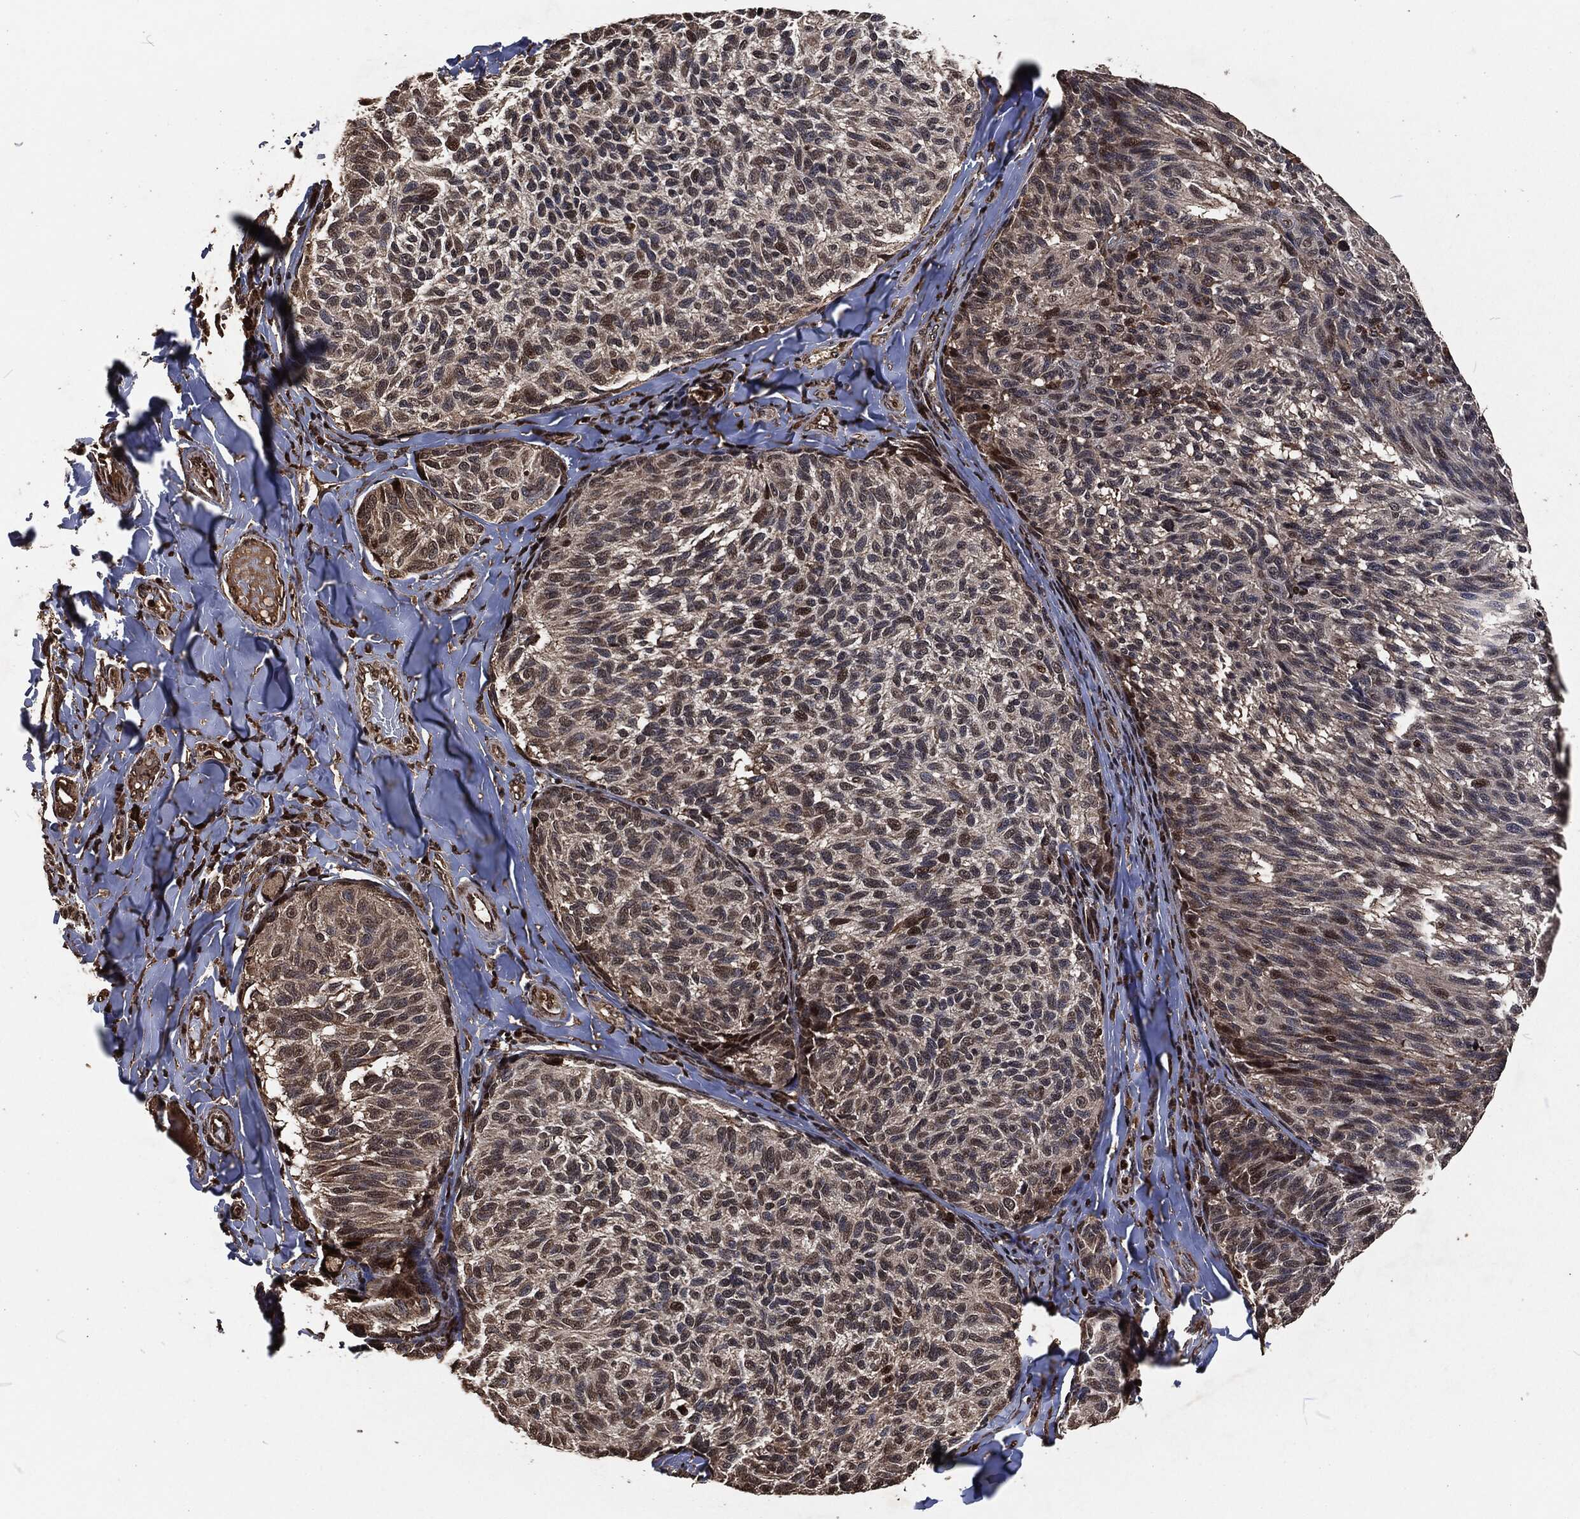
{"staining": {"intensity": "moderate", "quantity": "<25%", "location": "nuclear"}, "tissue": "melanoma", "cell_type": "Tumor cells", "image_type": "cancer", "snomed": [{"axis": "morphology", "description": "Malignant melanoma, NOS"}, {"axis": "topography", "description": "Skin"}], "caption": "Immunohistochemistry (DAB) staining of human melanoma displays moderate nuclear protein staining in about <25% of tumor cells.", "gene": "SNAI1", "patient": {"sex": "female", "age": 73}}